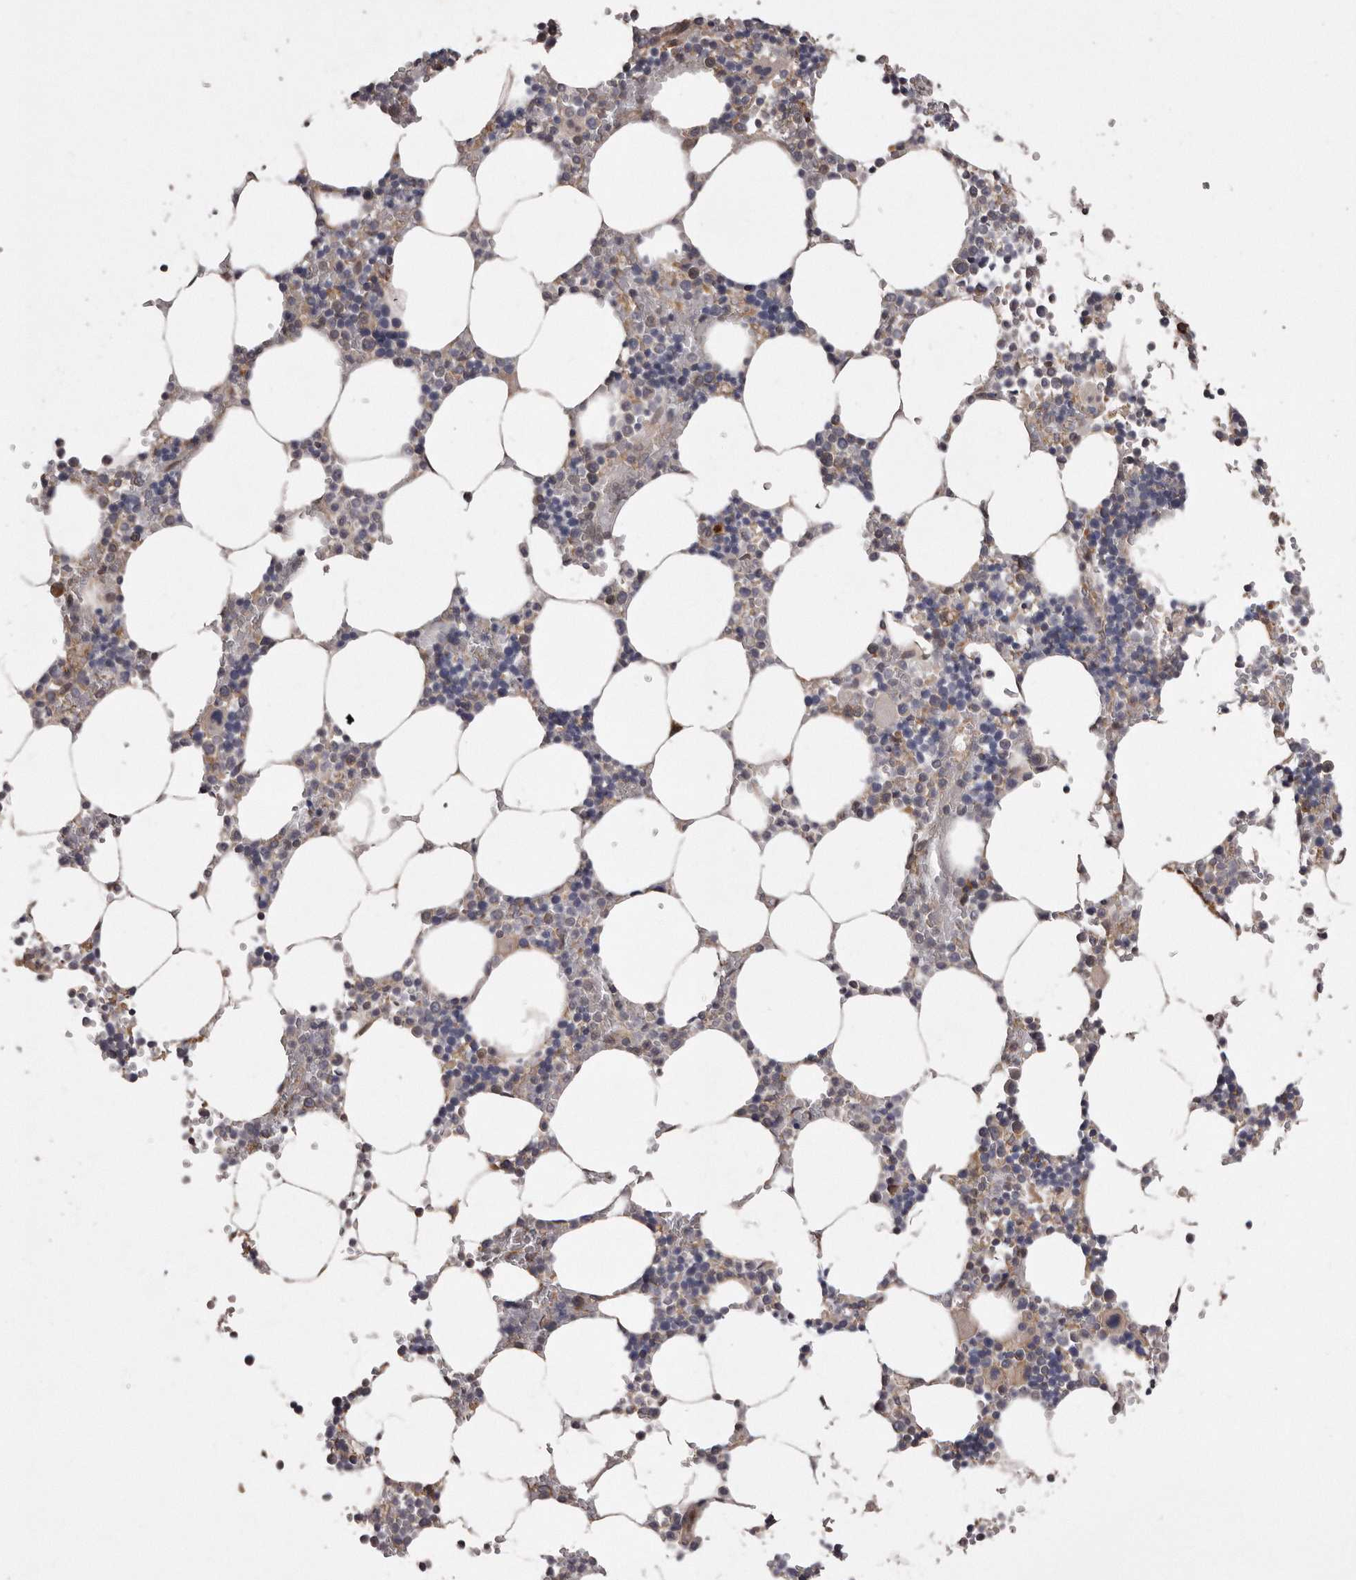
{"staining": {"intensity": "weak", "quantity": "<25%", "location": "cytoplasmic/membranous"}, "tissue": "bone marrow", "cell_type": "Hematopoietic cells", "image_type": "normal", "snomed": [{"axis": "morphology", "description": "Normal tissue, NOS"}, {"axis": "topography", "description": "Bone marrow"}], "caption": "Photomicrograph shows no protein positivity in hematopoietic cells of normal bone marrow.", "gene": "ARMCX1", "patient": {"sex": "male", "age": 70}}